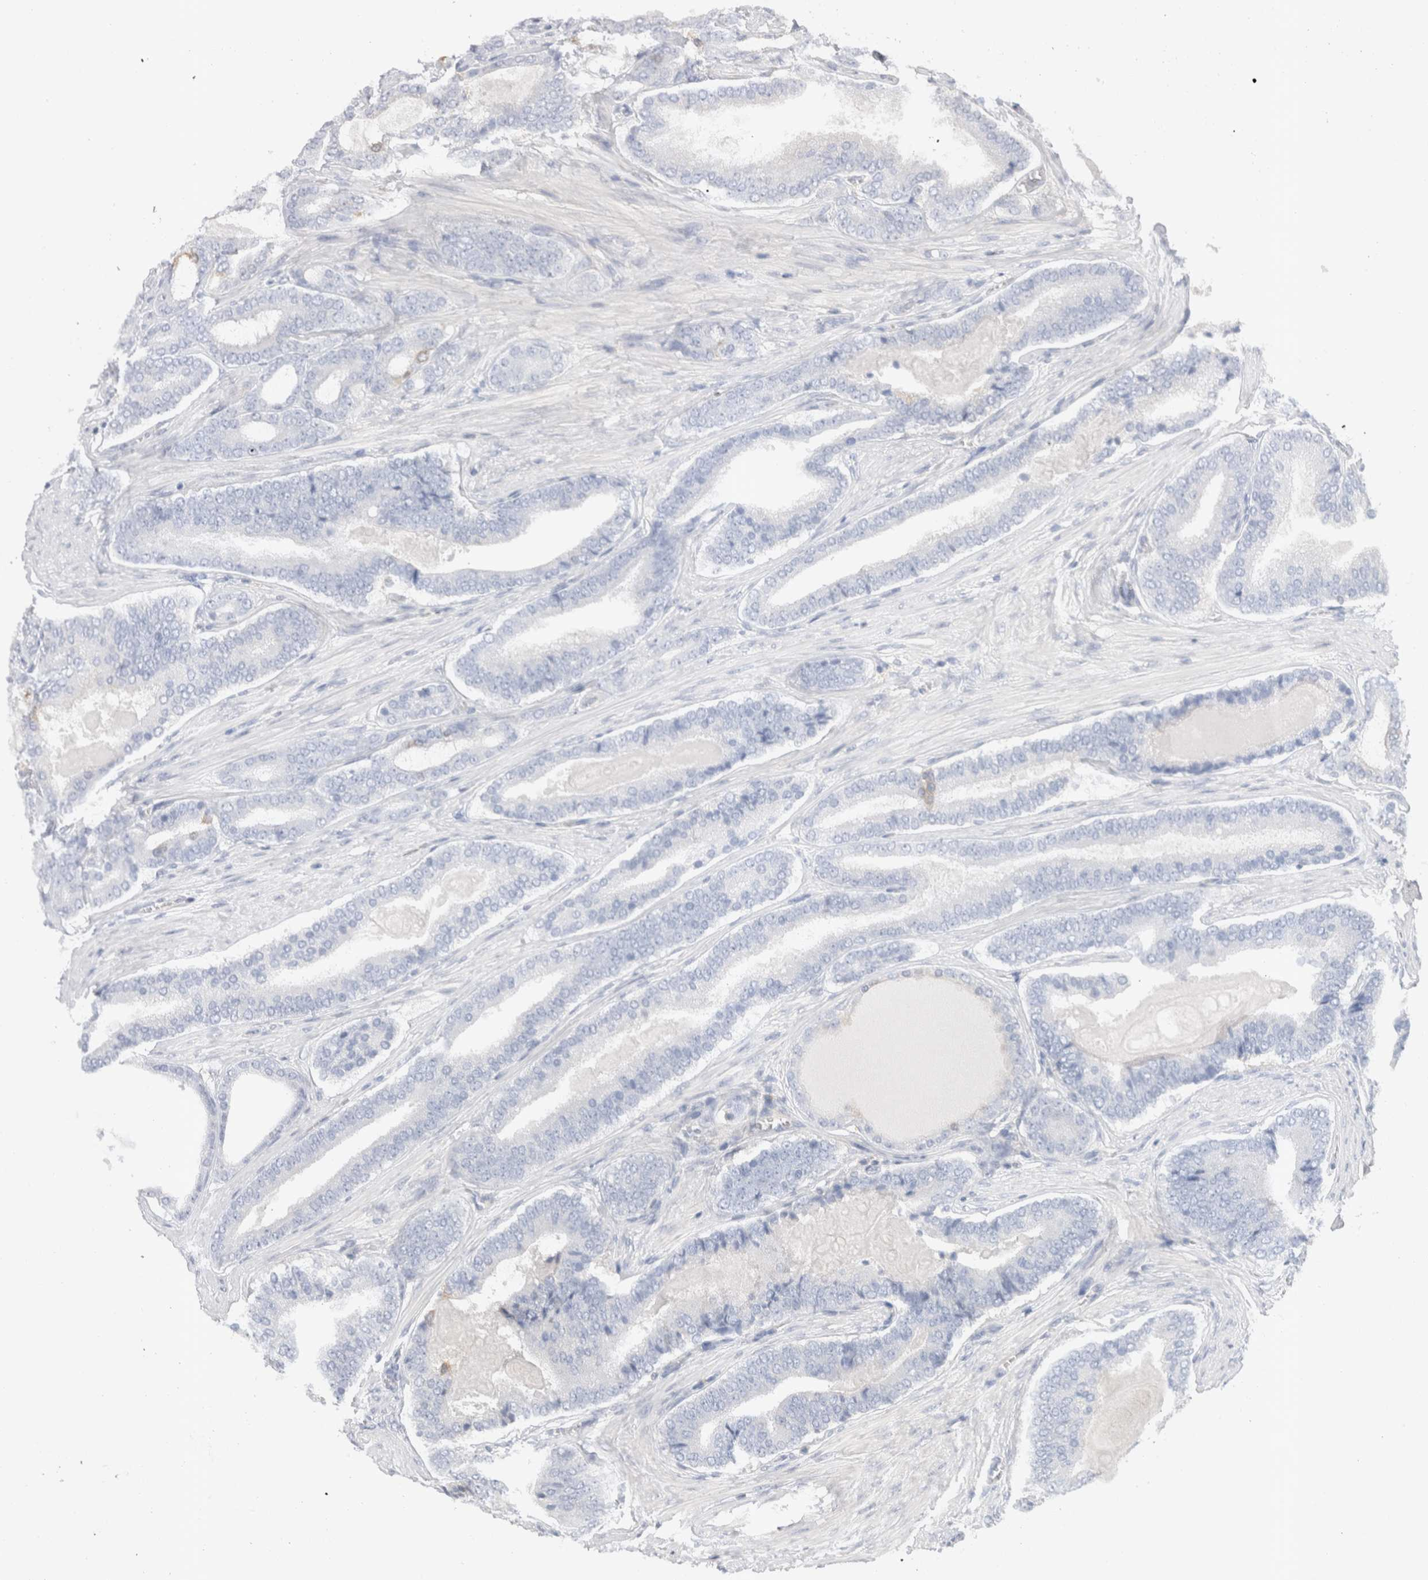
{"staining": {"intensity": "negative", "quantity": "none", "location": "none"}, "tissue": "prostate cancer", "cell_type": "Tumor cells", "image_type": "cancer", "snomed": [{"axis": "morphology", "description": "Adenocarcinoma, High grade"}, {"axis": "topography", "description": "Prostate"}], "caption": "Immunohistochemistry (IHC) photomicrograph of prostate adenocarcinoma (high-grade) stained for a protein (brown), which exhibits no staining in tumor cells.", "gene": "CAPN2", "patient": {"sex": "male", "age": 60}}